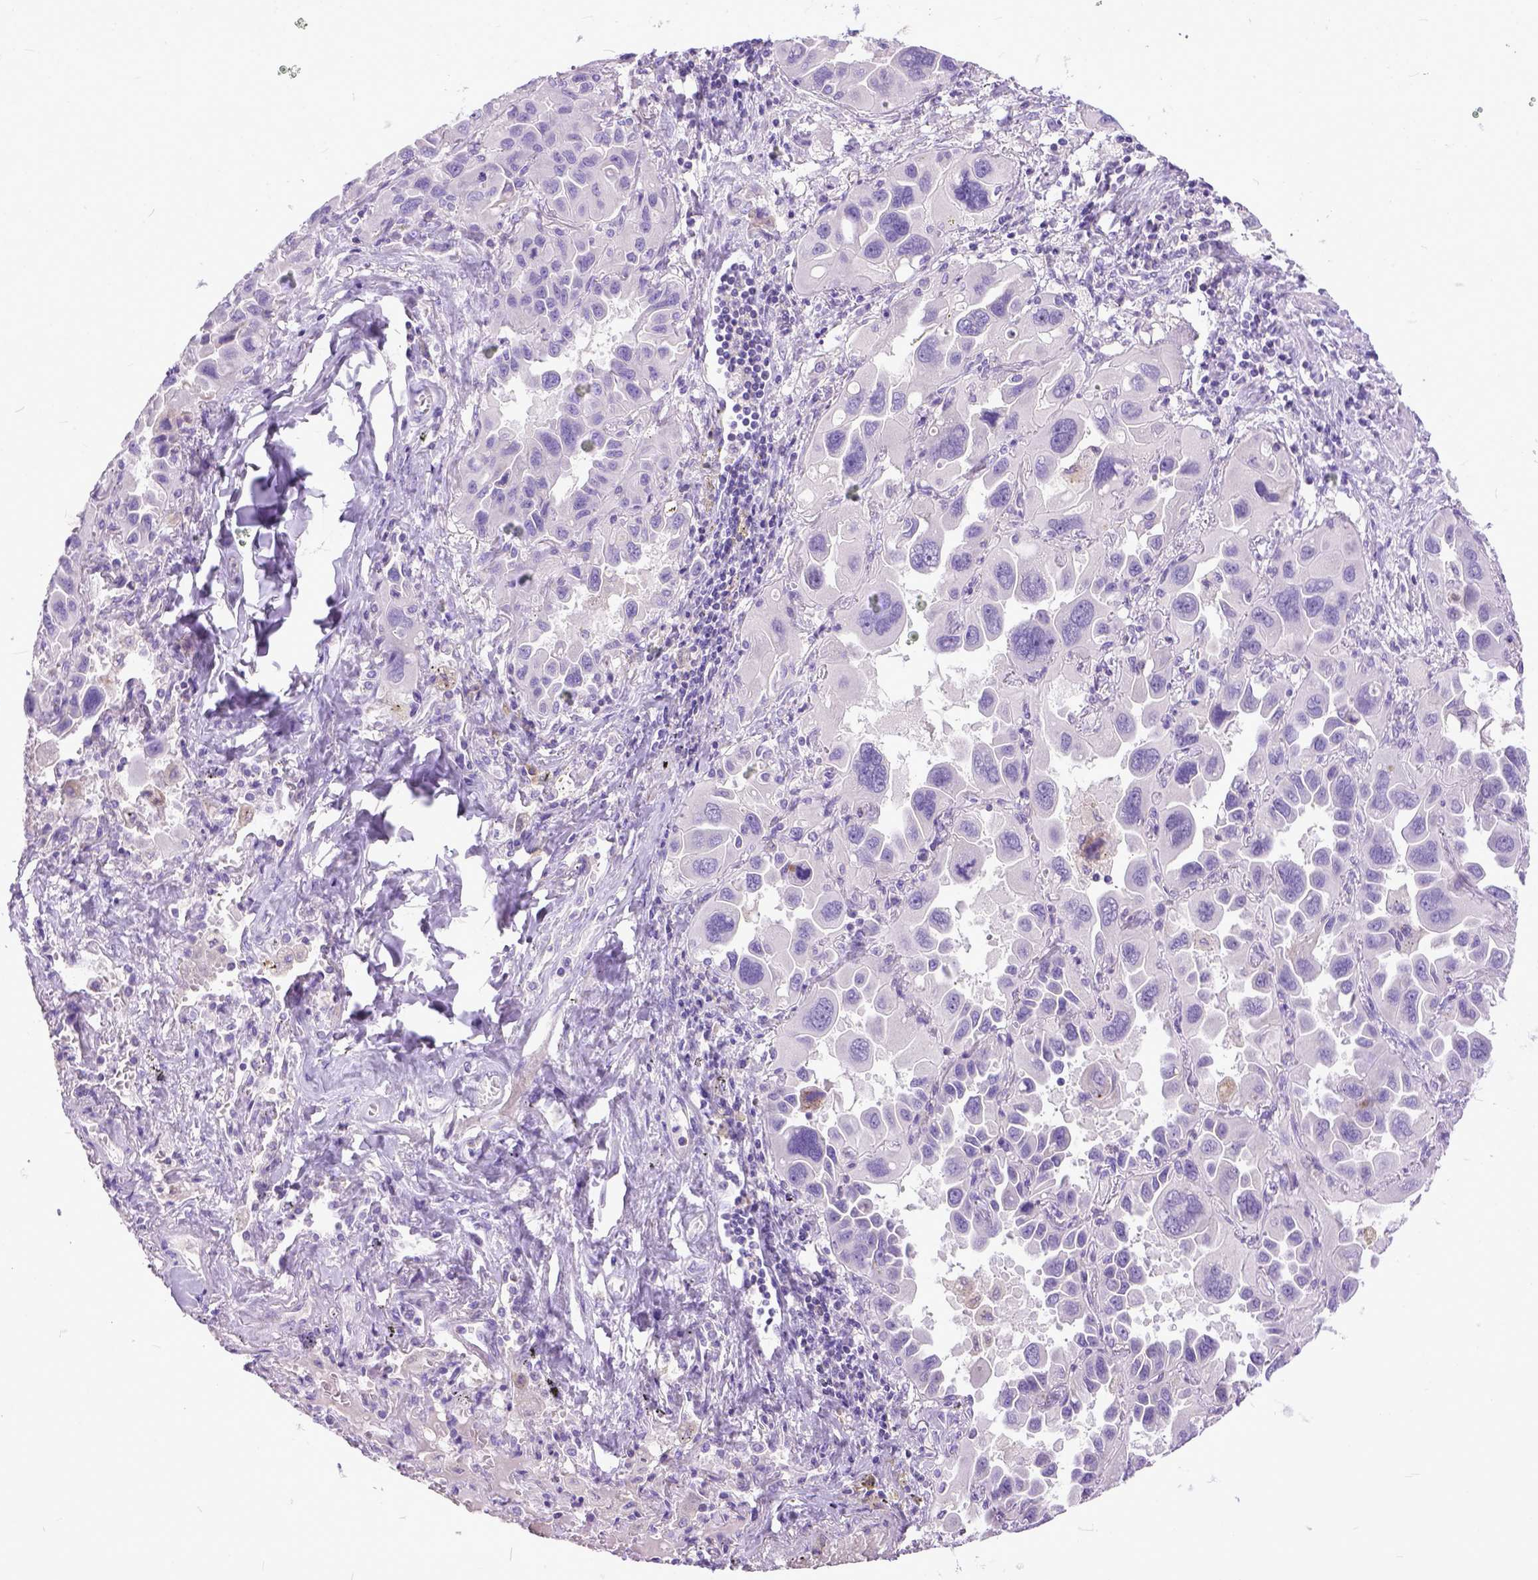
{"staining": {"intensity": "negative", "quantity": "none", "location": "none"}, "tissue": "lung cancer", "cell_type": "Tumor cells", "image_type": "cancer", "snomed": [{"axis": "morphology", "description": "Adenocarcinoma, NOS"}, {"axis": "topography", "description": "Lung"}], "caption": "Immunohistochemical staining of human lung cancer (adenocarcinoma) displays no significant expression in tumor cells. (DAB immunohistochemistry (IHC) visualized using brightfield microscopy, high magnification).", "gene": "PLK5", "patient": {"sex": "male", "age": 64}}